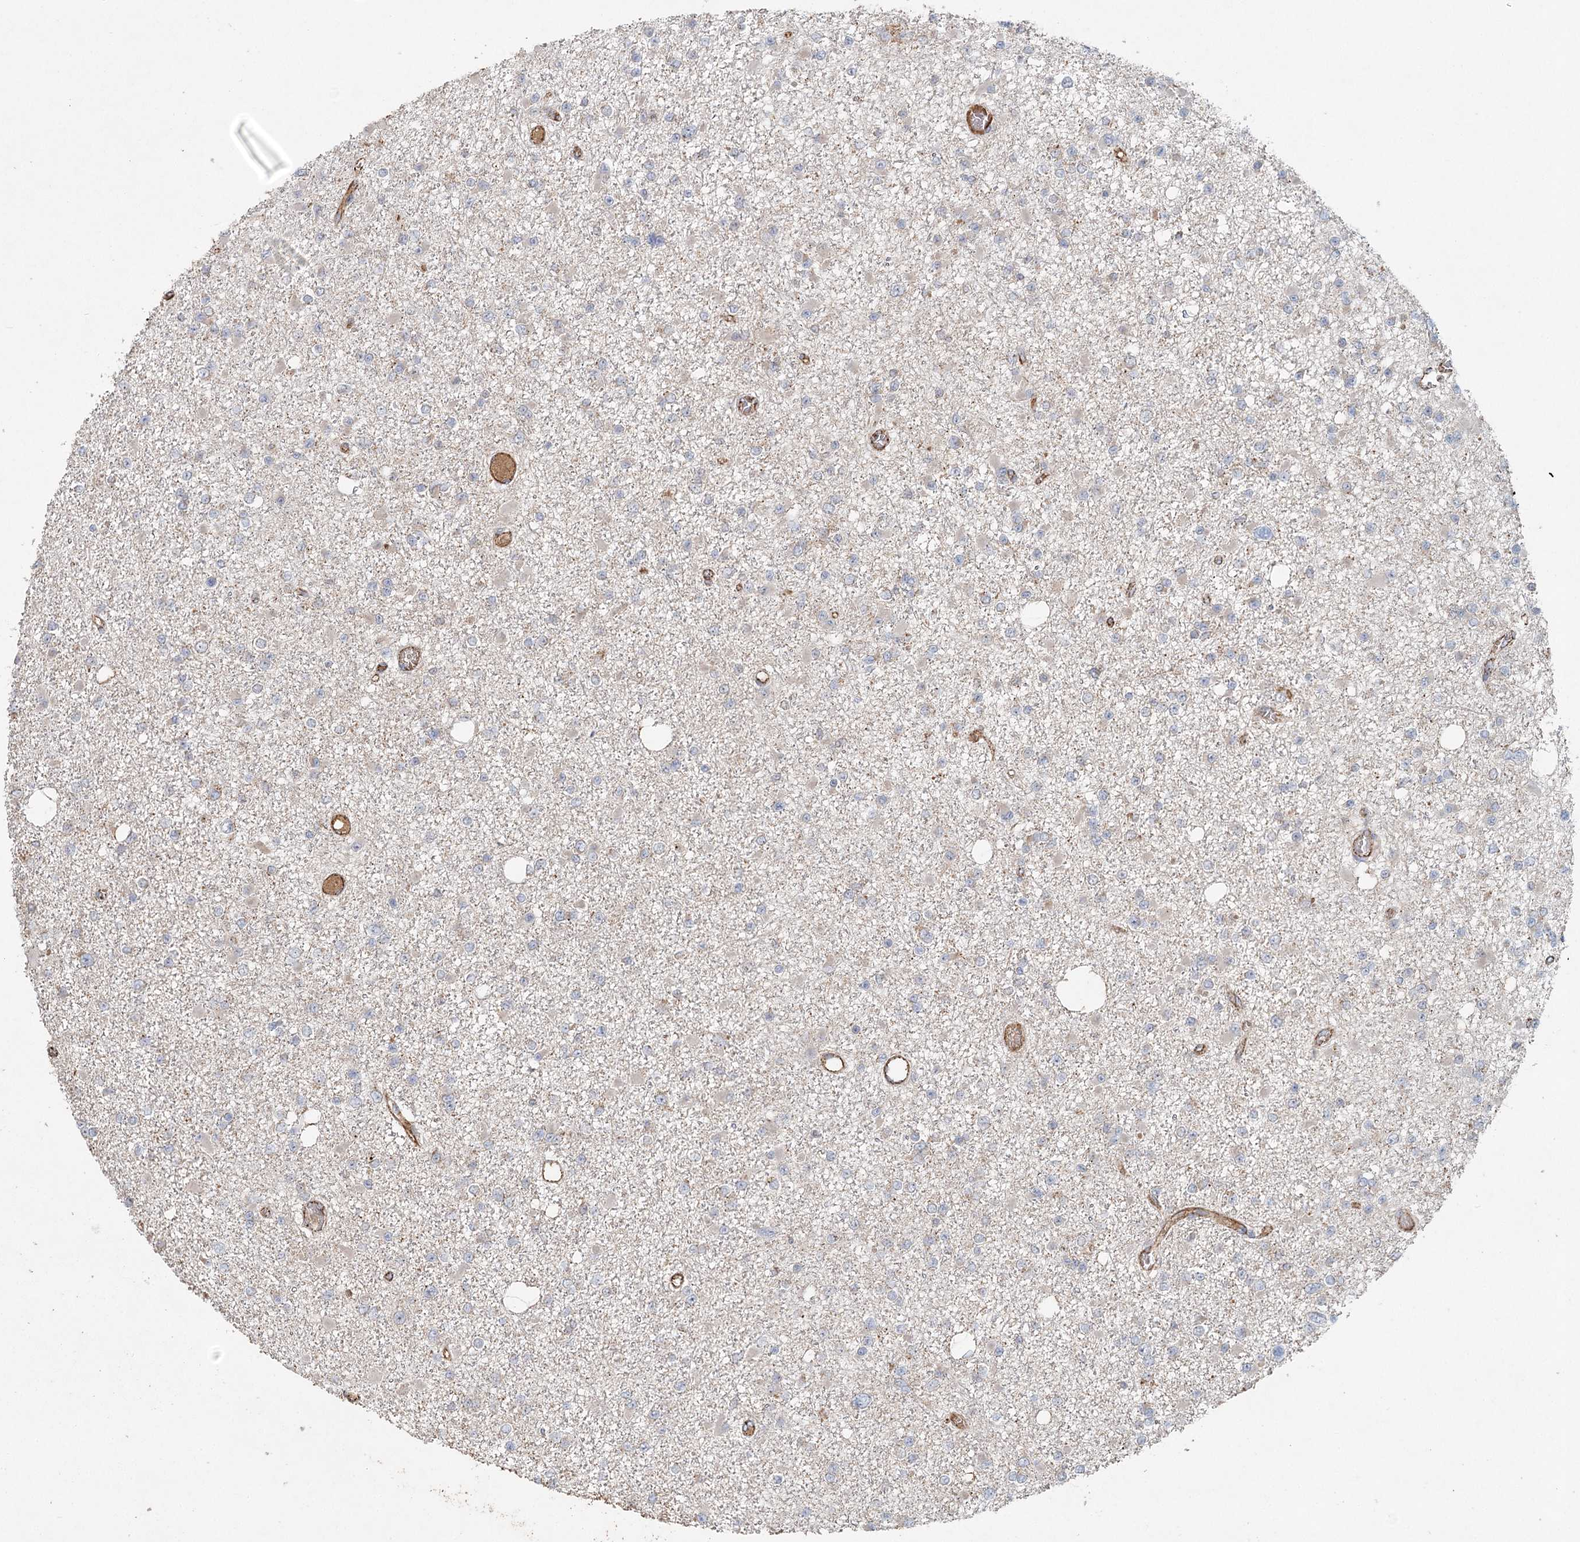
{"staining": {"intensity": "negative", "quantity": "none", "location": "none"}, "tissue": "glioma", "cell_type": "Tumor cells", "image_type": "cancer", "snomed": [{"axis": "morphology", "description": "Glioma, malignant, Low grade"}, {"axis": "topography", "description": "Brain"}], "caption": "IHC photomicrograph of neoplastic tissue: human malignant glioma (low-grade) stained with DAB (3,3'-diaminobenzidine) shows no significant protein expression in tumor cells.", "gene": "RAPGEF6", "patient": {"sex": "female", "age": 22}}